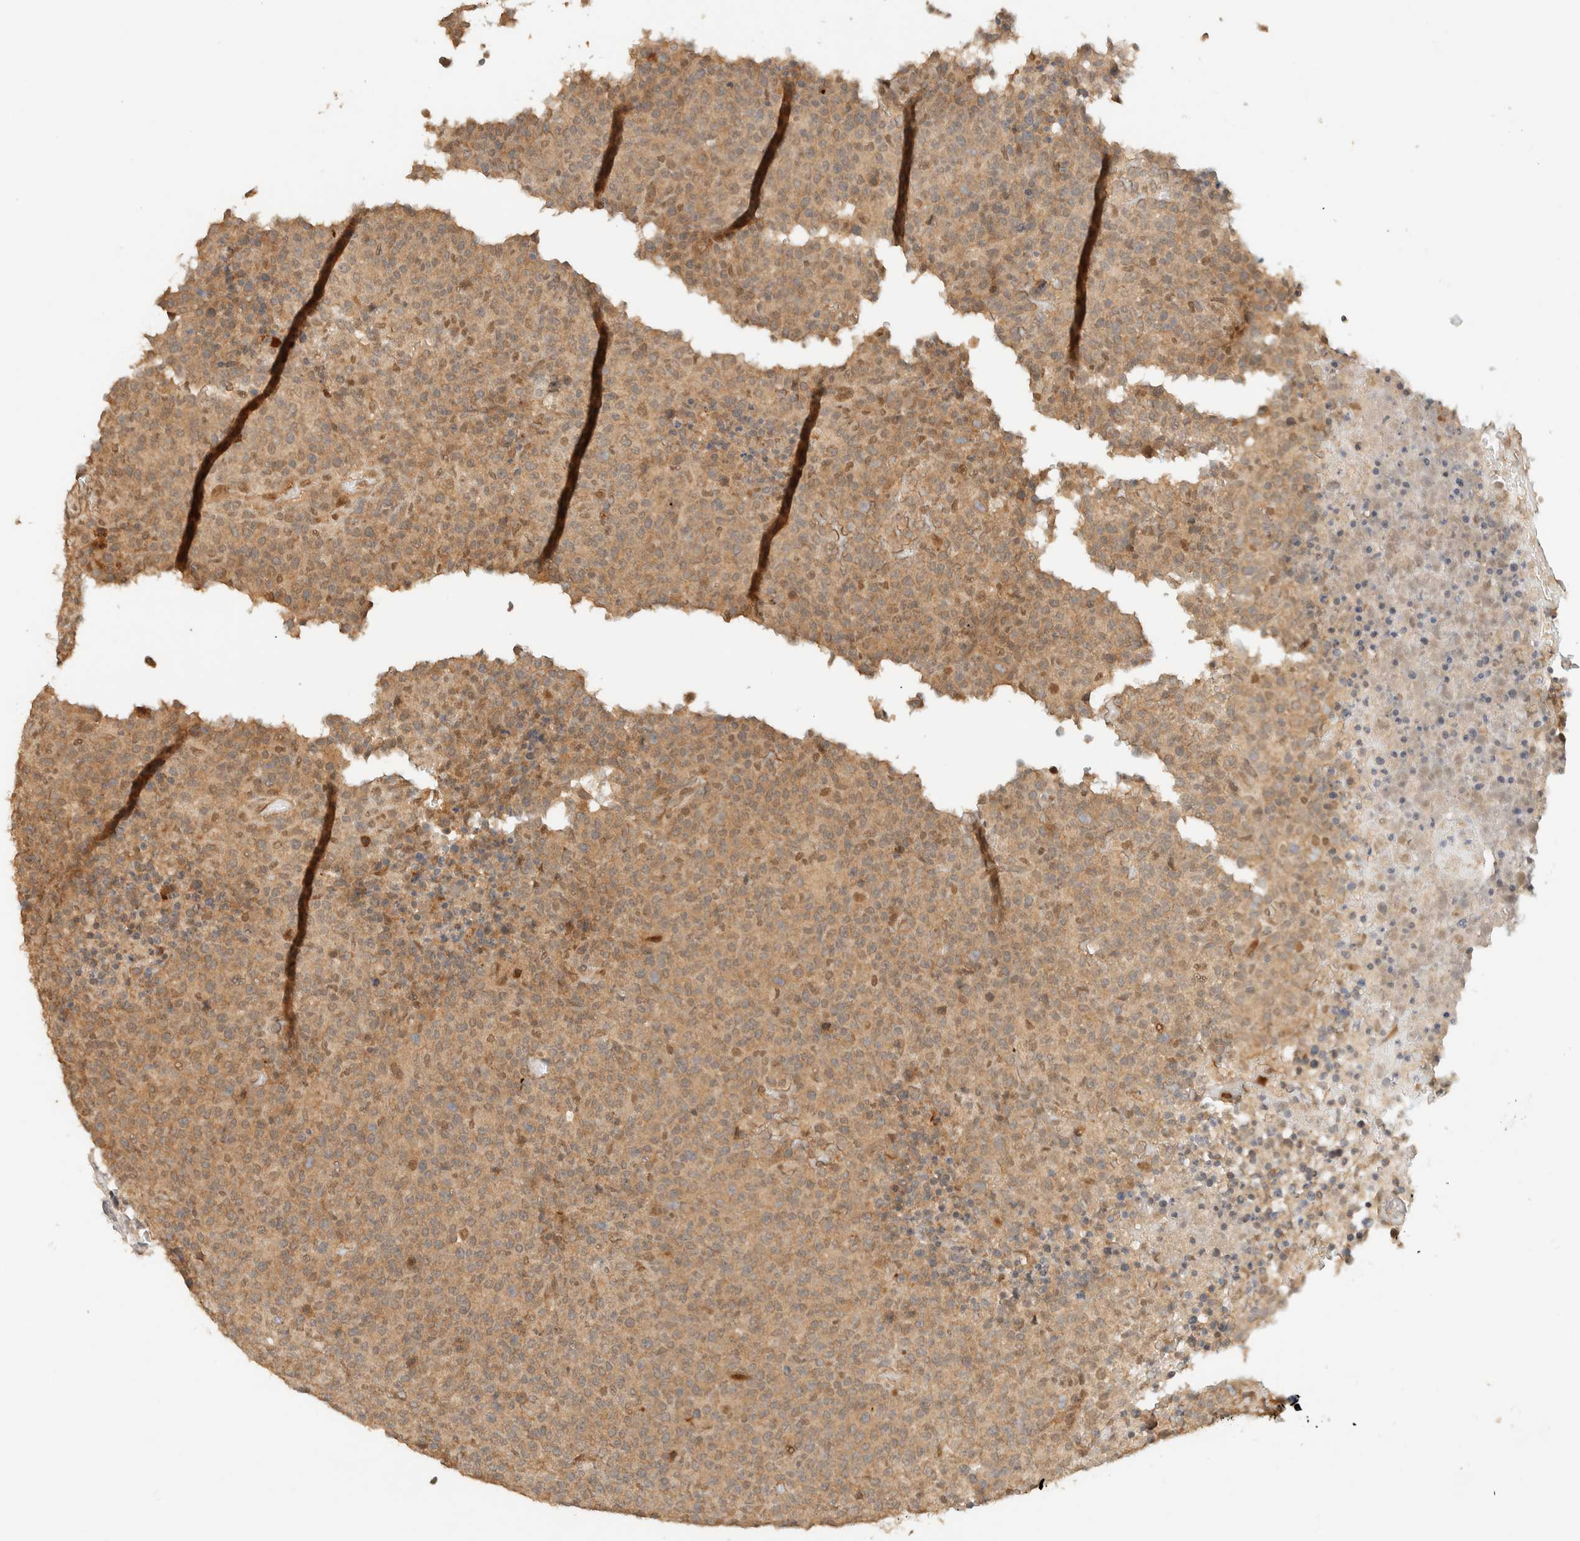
{"staining": {"intensity": "moderate", "quantity": "25%-75%", "location": "cytoplasmic/membranous"}, "tissue": "lymphoma", "cell_type": "Tumor cells", "image_type": "cancer", "snomed": [{"axis": "morphology", "description": "Malignant lymphoma, non-Hodgkin's type, High grade"}, {"axis": "topography", "description": "Lymph node"}], "caption": "Protein analysis of lymphoma tissue exhibits moderate cytoplasmic/membranous staining in about 25%-75% of tumor cells.", "gene": "ZBTB34", "patient": {"sex": "male", "age": 13}}